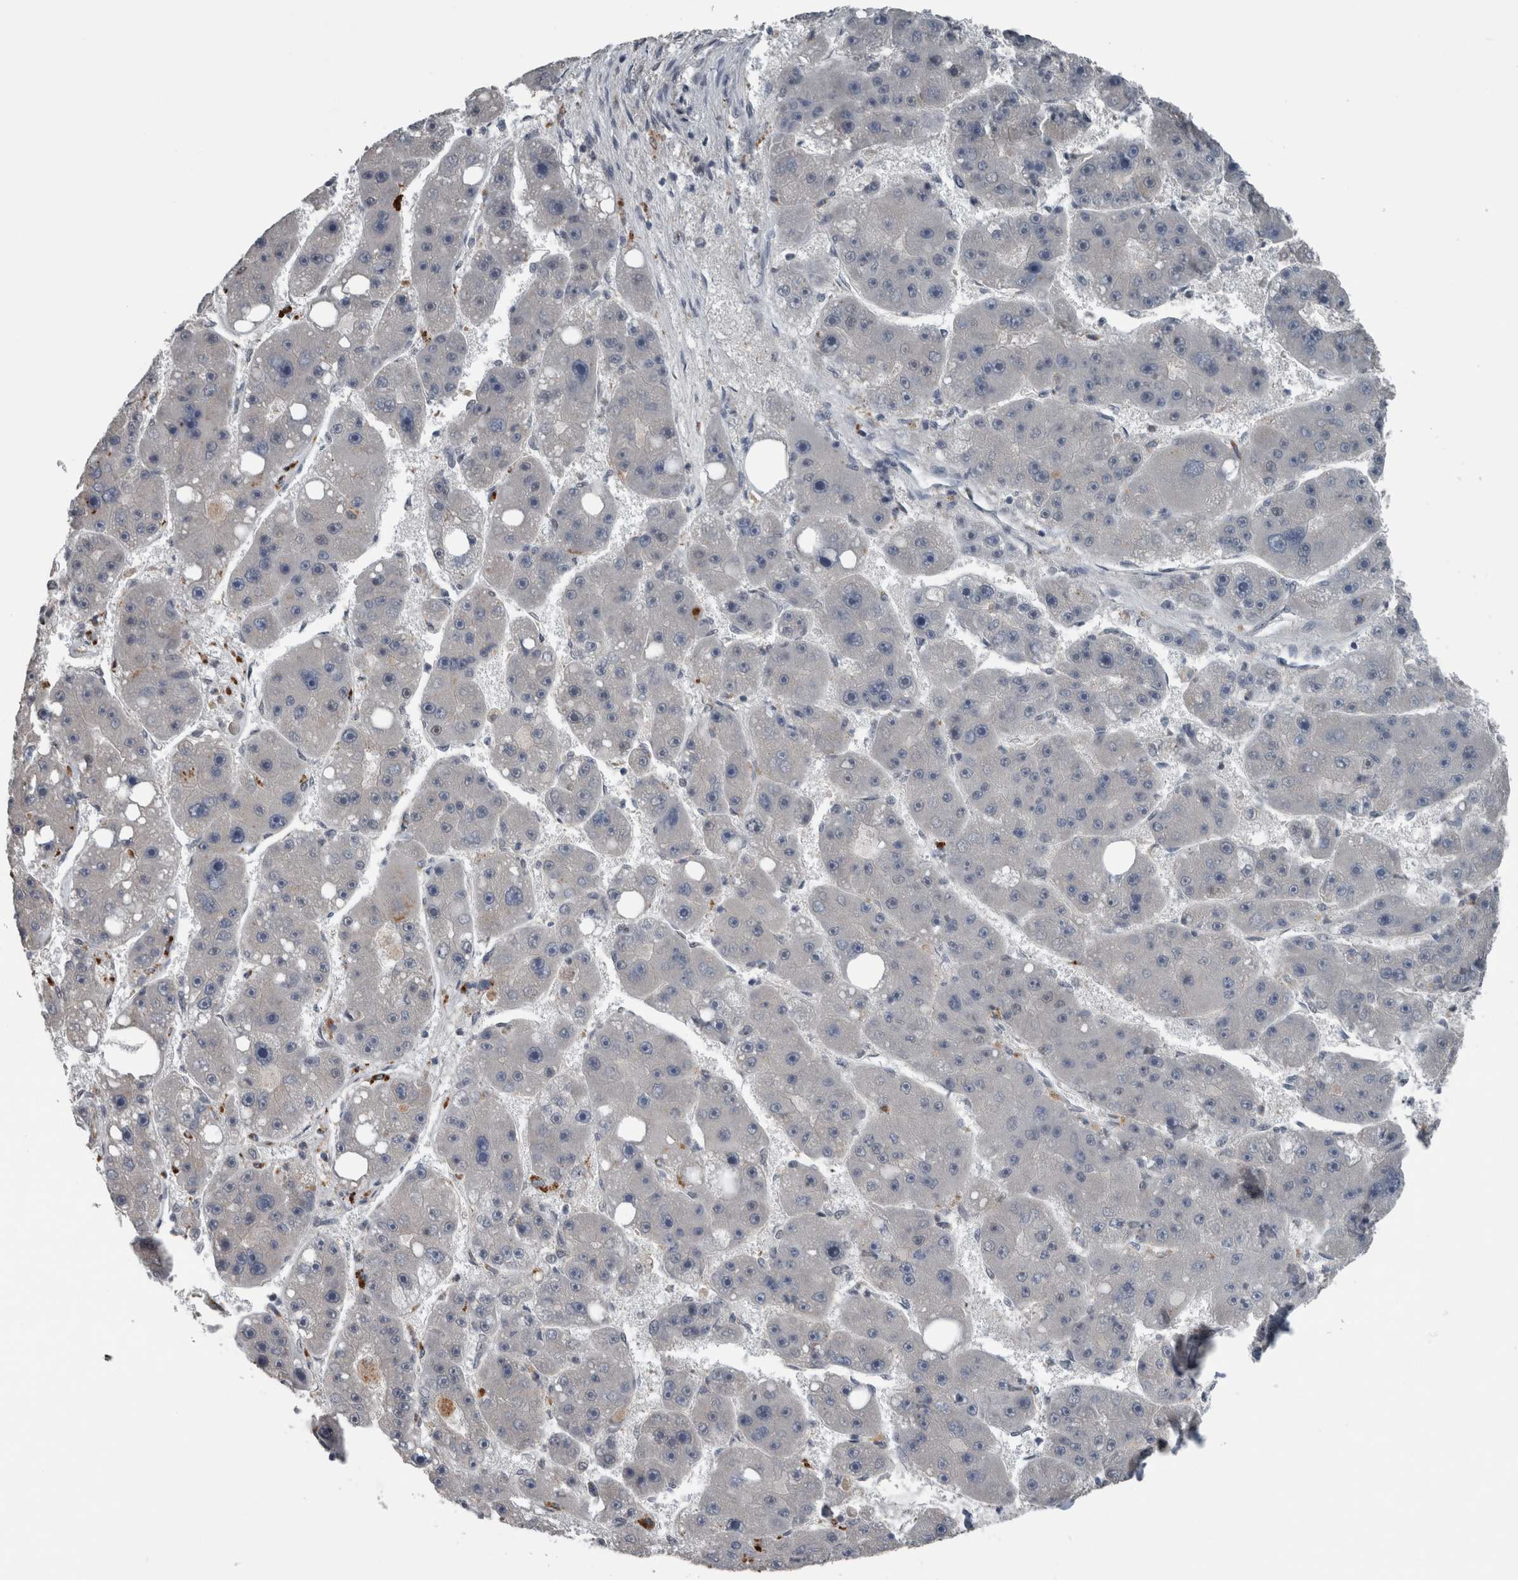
{"staining": {"intensity": "negative", "quantity": "none", "location": "none"}, "tissue": "liver cancer", "cell_type": "Tumor cells", "image_type": "cancer", "snomed": [{"axis": "morphology", "description": "Carcinoma, Hepatocellular, NOS"}, {"axis": "topography", "description": "Liver"}], "caption": "Image shows no significant protein staining in tumor cells of liver cancer.", "gene": "ZBTB21", "patient": {"sex": "female", "age": 61}}